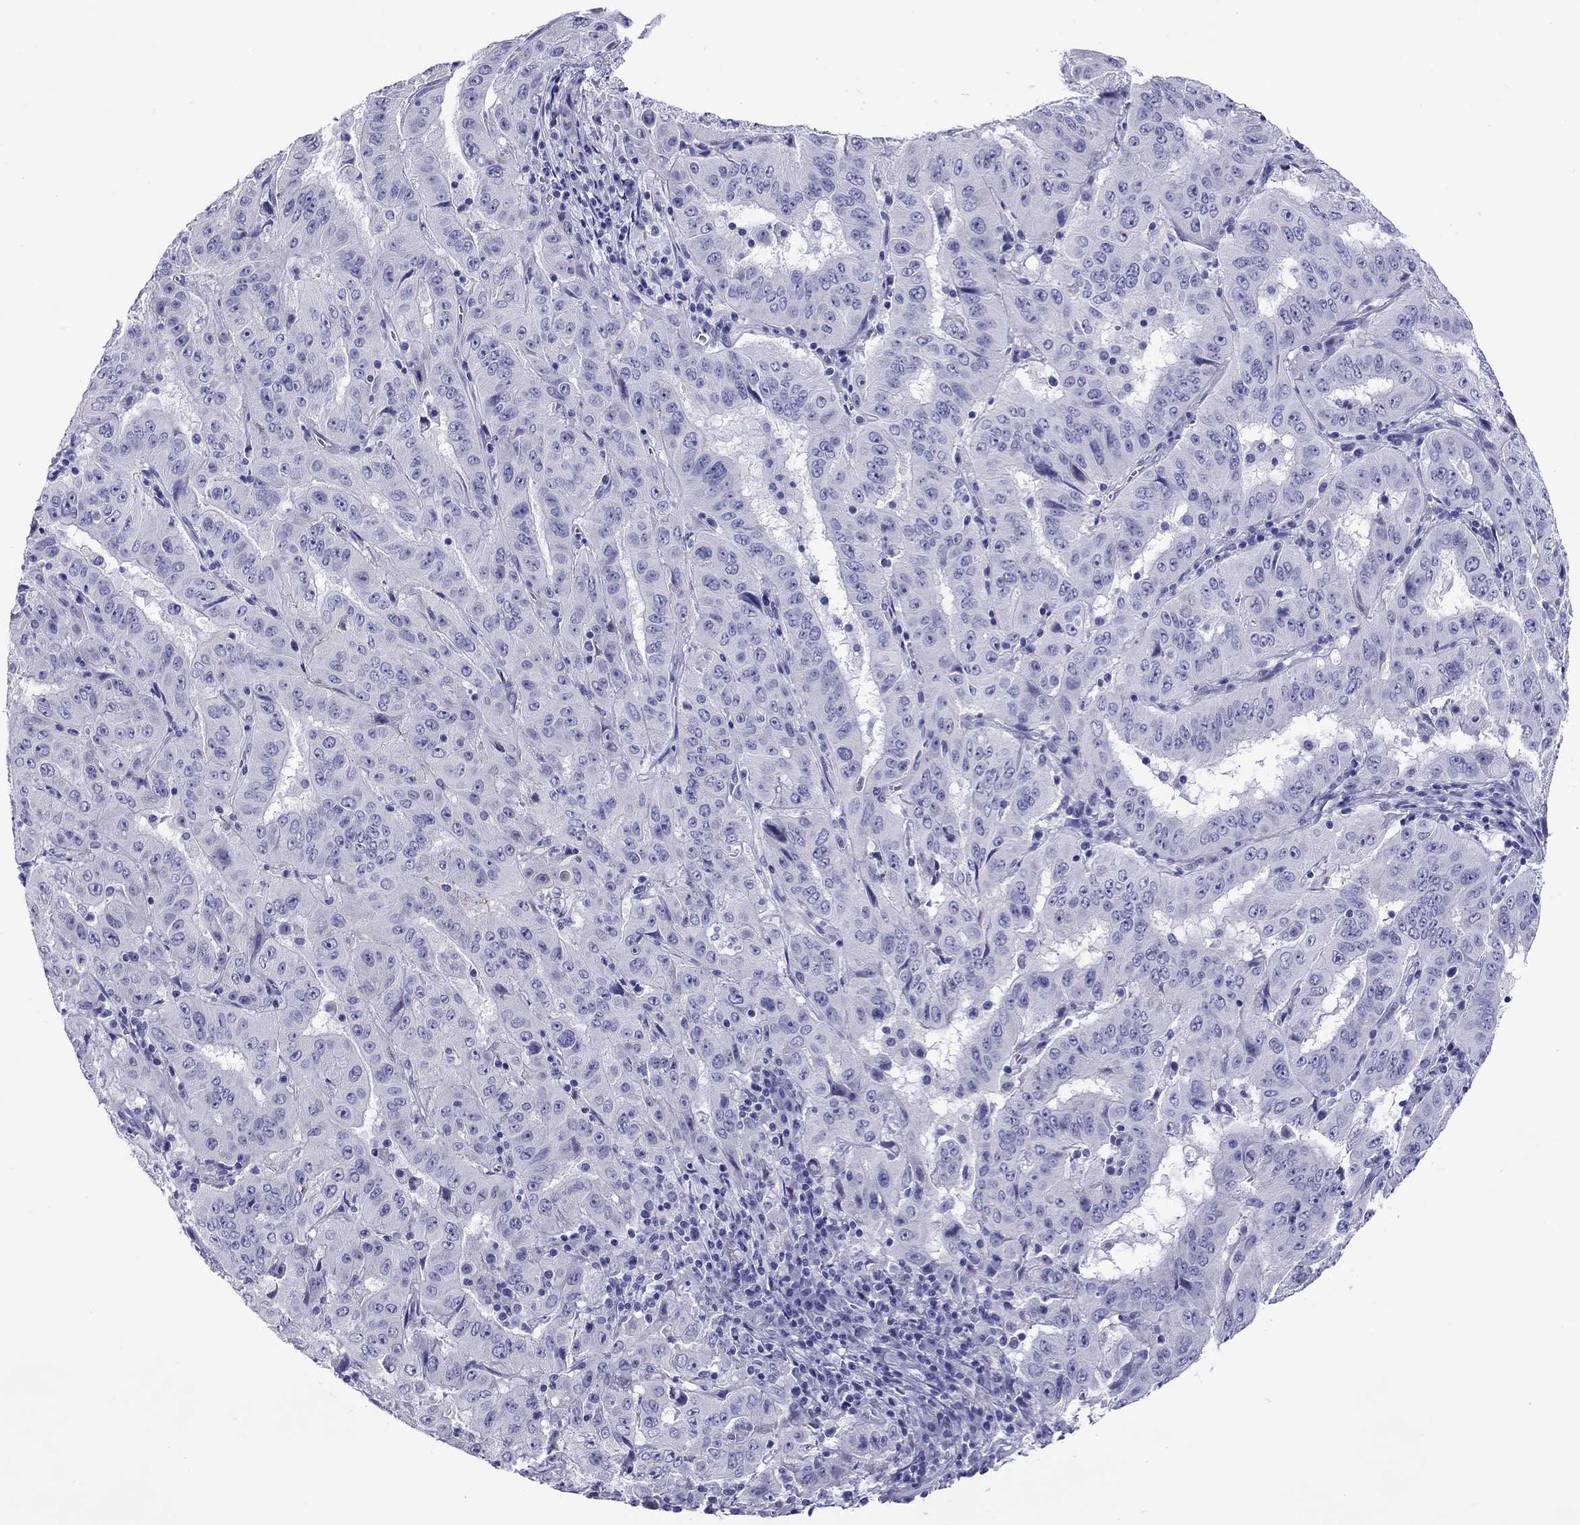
{"staining": {"intensity": "negative", "quantity": "none", "location": "none"}, "tissue": "pancreatic cancer", "cell_type": "Tumor cells", "image_type": "cancer", "snomed": [{"axis": "morphology", "description": "Adenocarcinoma, NOS"}, {"axis": "topography", "description": "Pancreas"}], "caption": "Photomicrograph shows no significant protein expression in tumor cells of pancreatic cancer.", "gene": "CMYA5", "patient": {"sex": "male", "age": 63}}